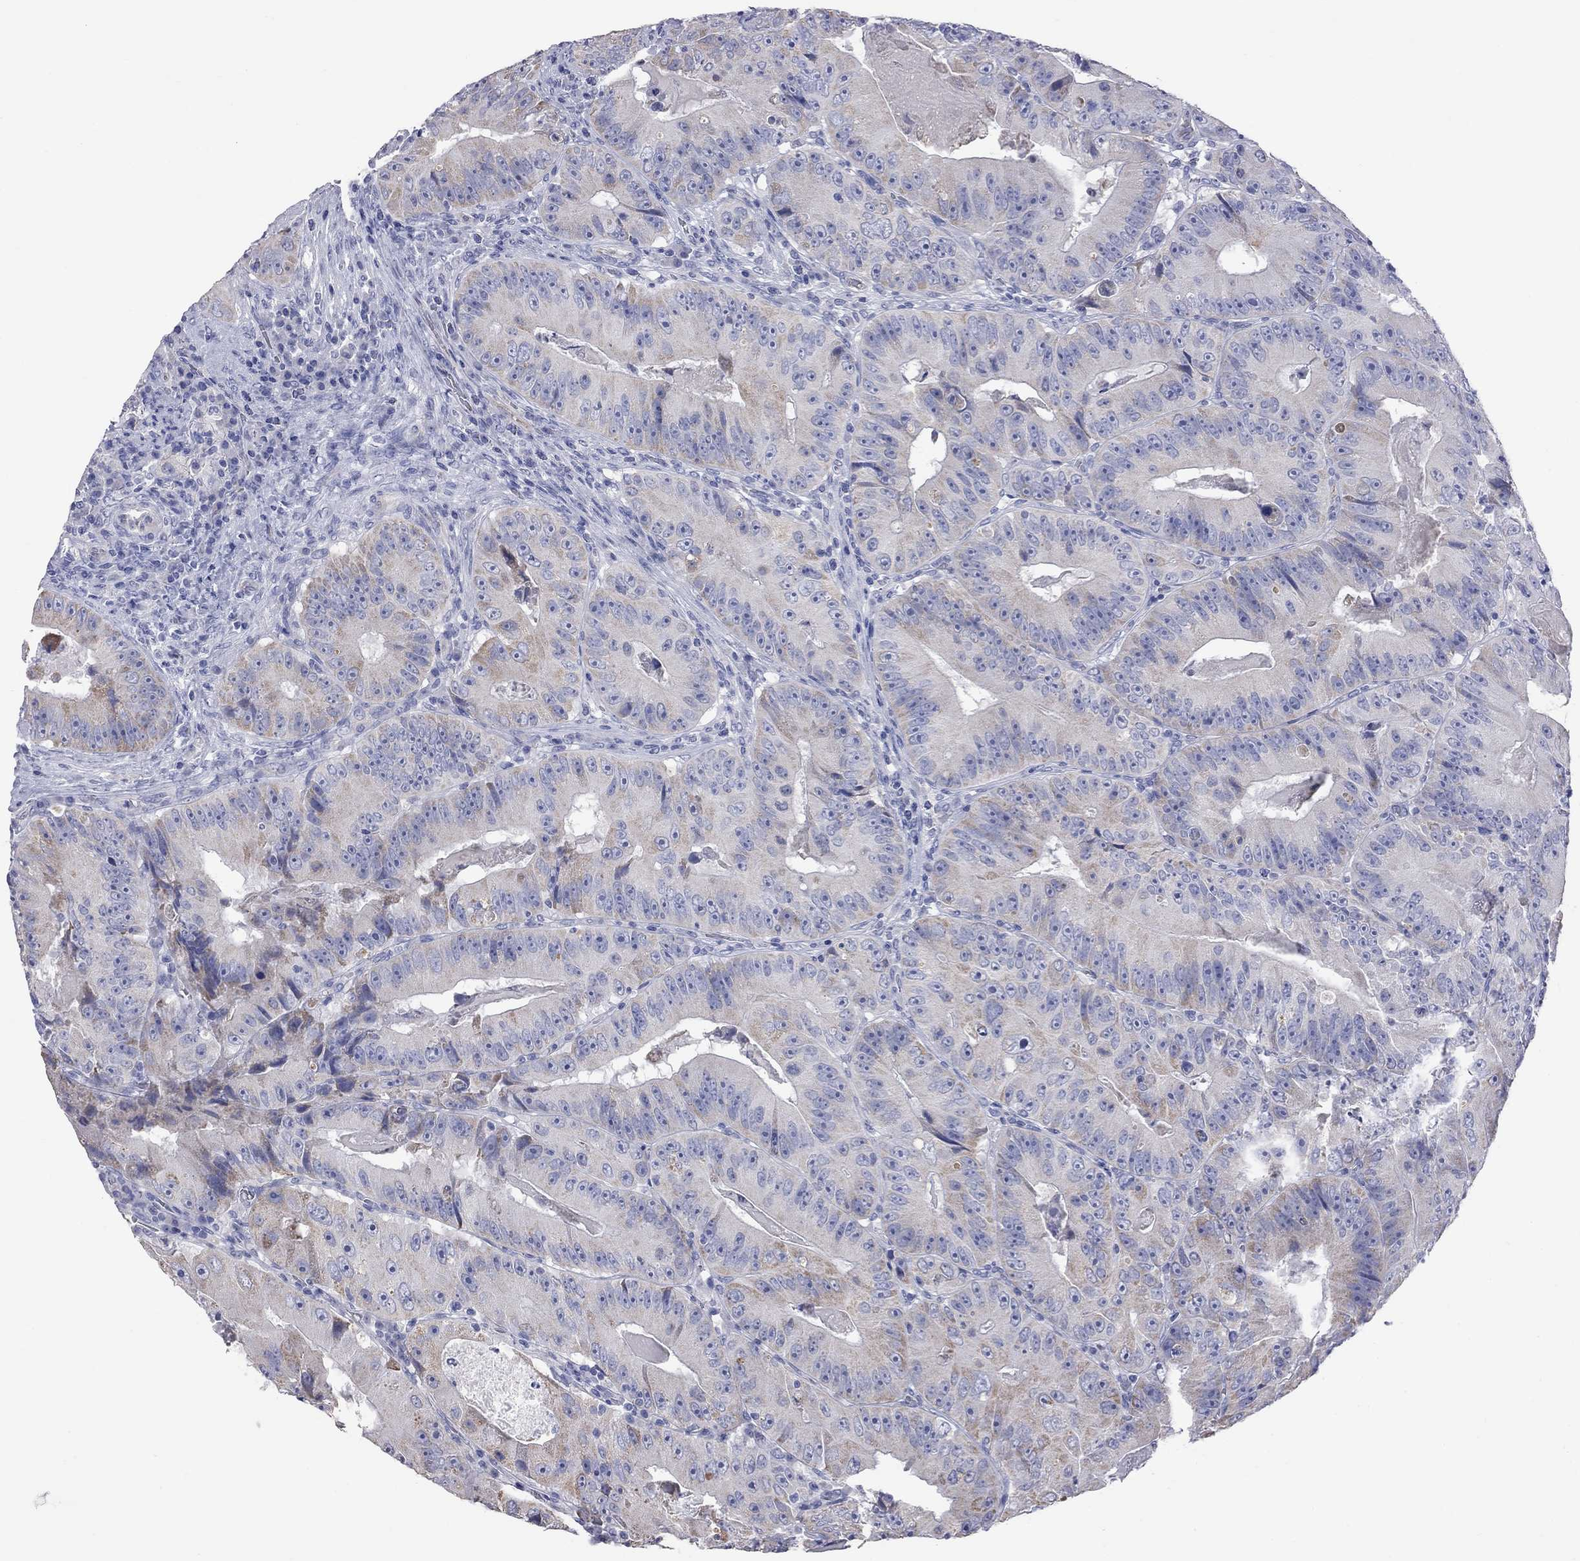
{"staining": {"intensity": "weak", "quantity": "<25%", "location": "cytoplasmic/membranous"}, "tissue": "colorectal cancer", "cell_type": "Tumor cells", "image_type": "cancer", "snomed": [{"axis": "morphology", "description": "Adenocarcinoma, NOS"}, {"axis": "topography", "description": "Colon"}], "caption": "IHC of human colorectal cancer (adenocarcinoma) demonstrates no positivity in tumor cells.", "gene": "KCND2", "patient": {"sex": "female", "age": 86}}